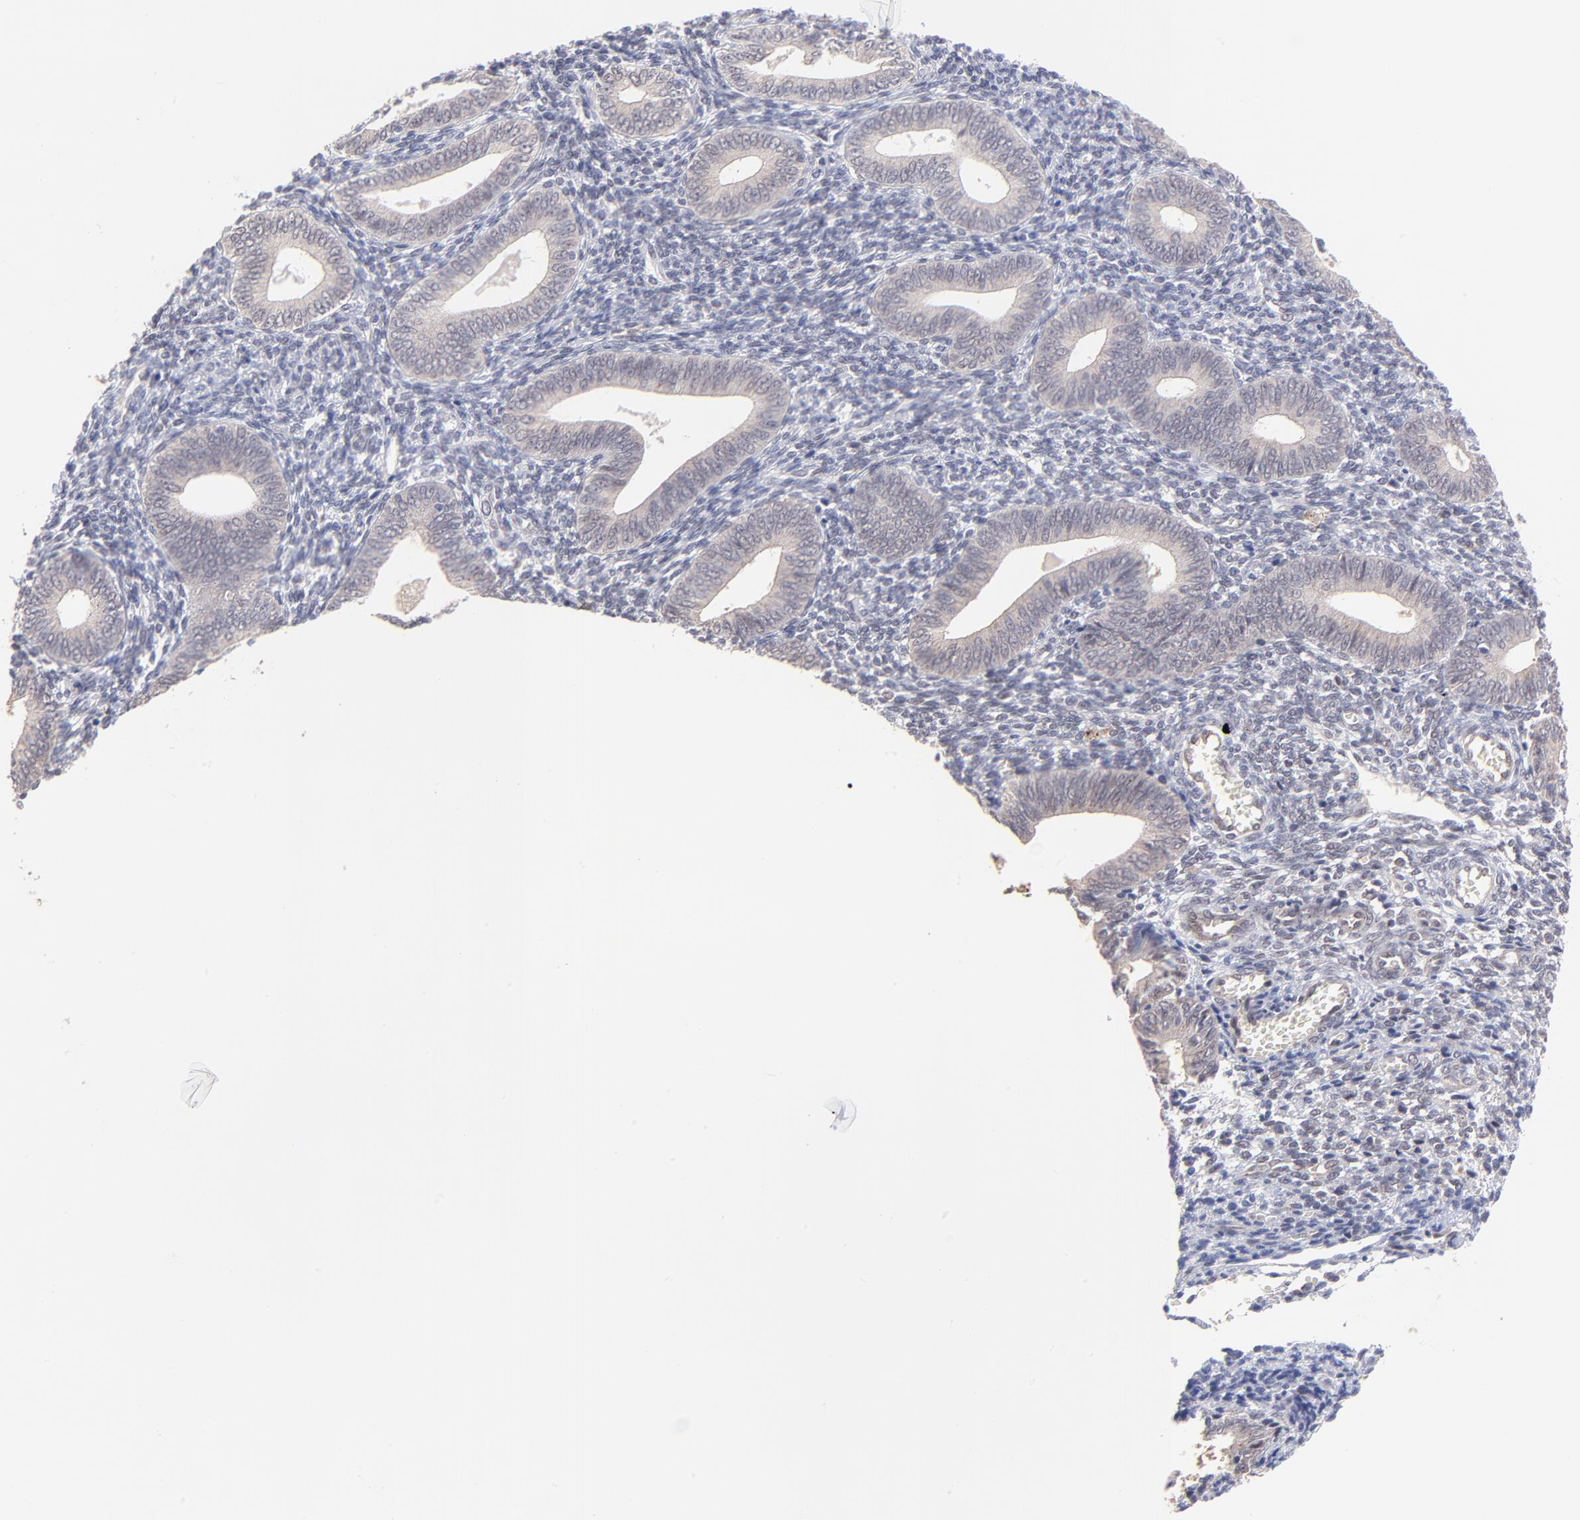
{"staining": {"intensity": "negative", "quantity": "none", "location": "none"}, "tissue": "endometrium", "cell_type": "Cells in endometrial stroma", "image_type": "normal", "snomed": [{"axis": "morphology", "description": "Normal tissue, NOS"}, {"axis": "topography", "description": "Uterus"}, {"axis": "topography", "description": "Endometrium"}], "caption": "DAB immunohistochemical staining of normal endometrium exhibits no significant expression in cells in endometrial stroma. Brightfield microscopy of IHC stained with DAB (3,3'-diaminobenzidine) (brown) and hematoxylin (blue), captured at high magnification.", "gene": "ZNF747", "patient": {"sex": "female", "age": 33}}